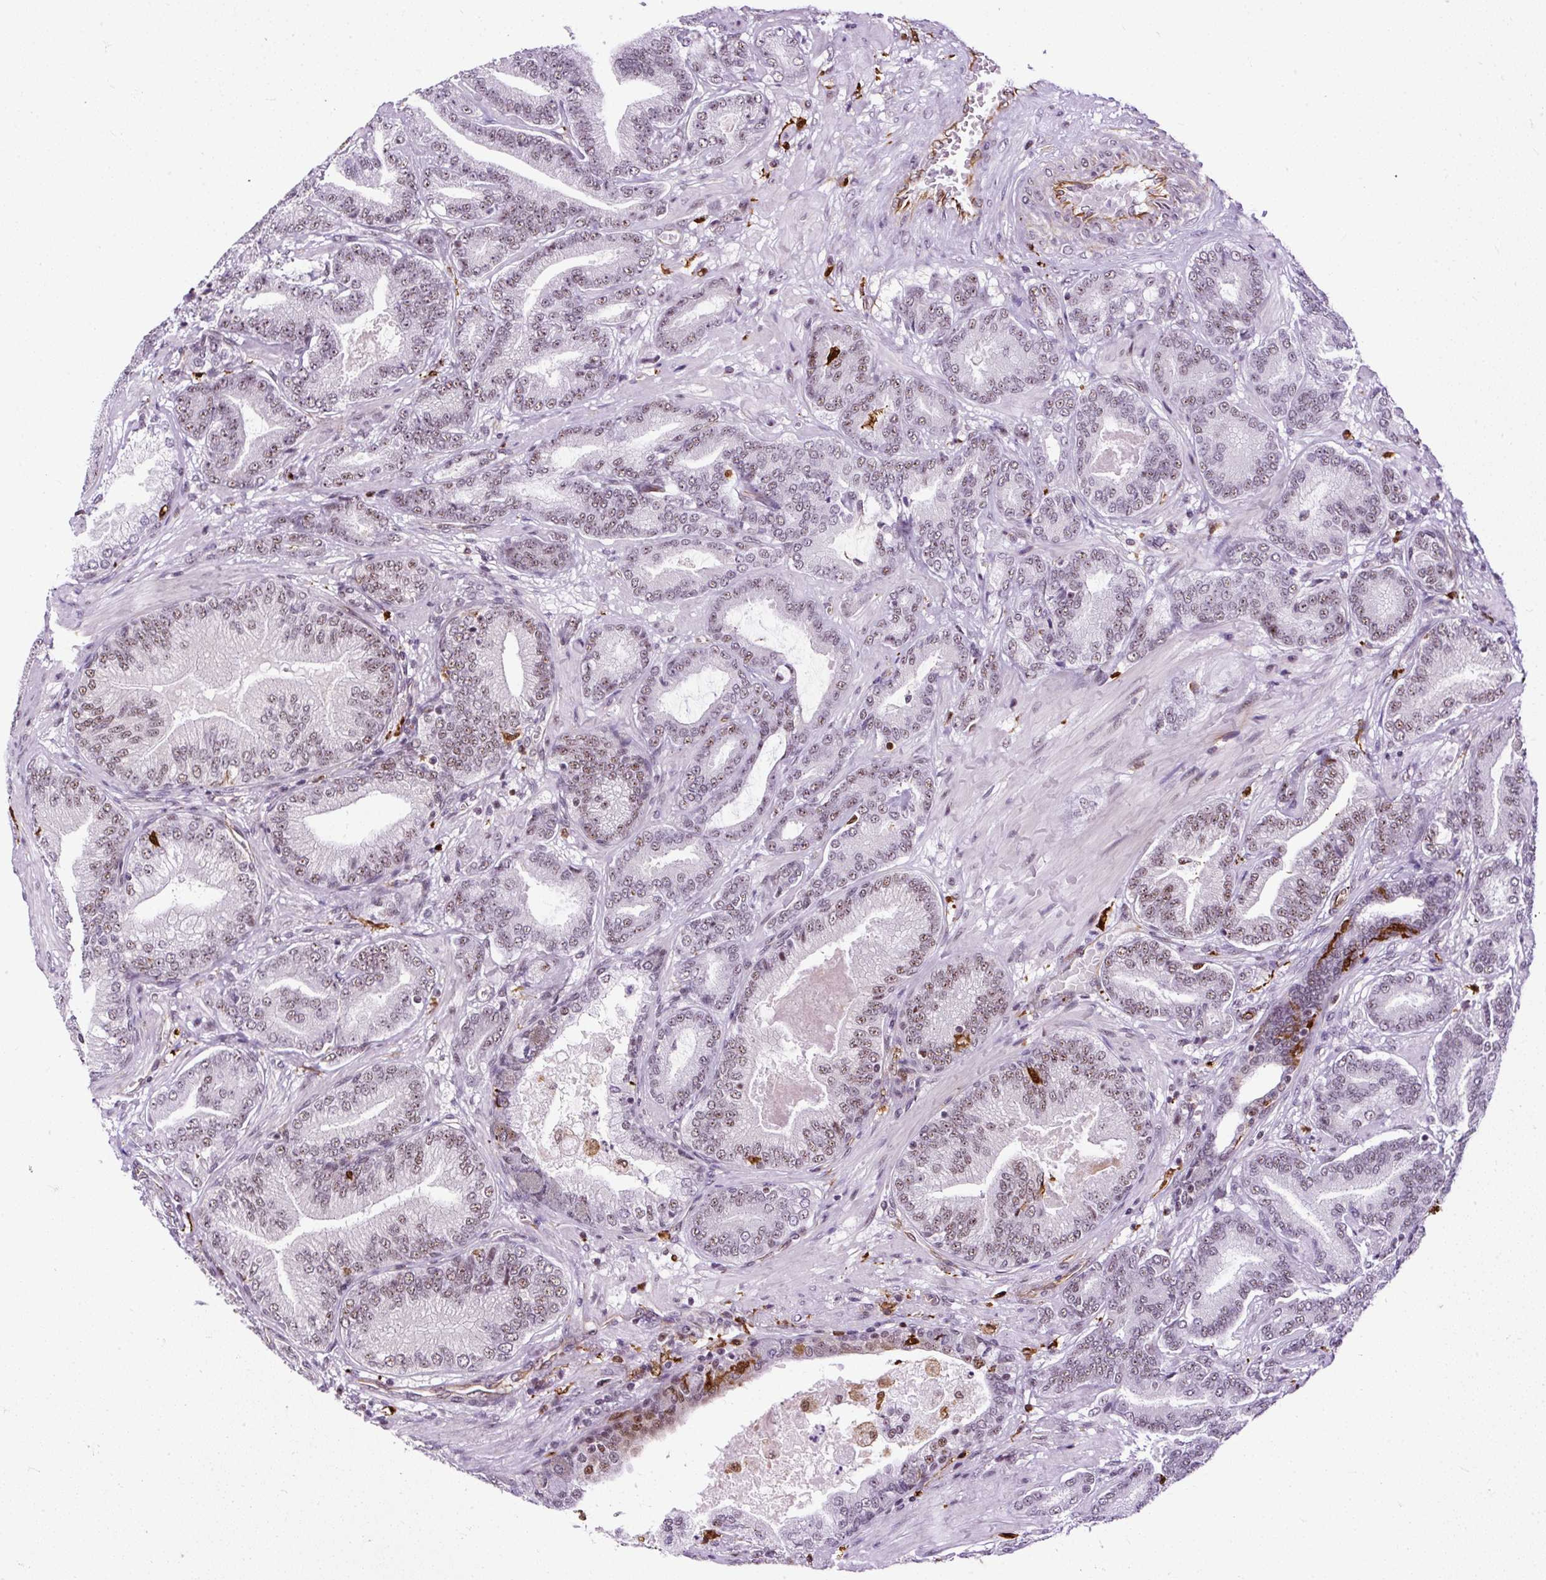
{"staining": {"intensity": "weak", "quantity": "25%-75%", "location": "nuclear"}, "tissue": "prostate cancer", "cell_type": "Tumor cells", "image_type": "cancer", "snomed": [{"axis": "morphology", "description": "Adenocarcinoma, Low grade"}, {"axis": "topography", "description": "Prostate and seminal vesicle, NOS"}], "caption": "Tumor cells display weak nuclear positivity in approximately 25%-75% of cells in adenocarcinoma (low-grade) (prostate). The staining was performed using DAB to visualize the protein expression in brown, while the nuclei were stained in blue with hematoxylin (Magnification: 20x).", "gene": "LUC7L2", "patient": {"sex": "male", "age": 61}}